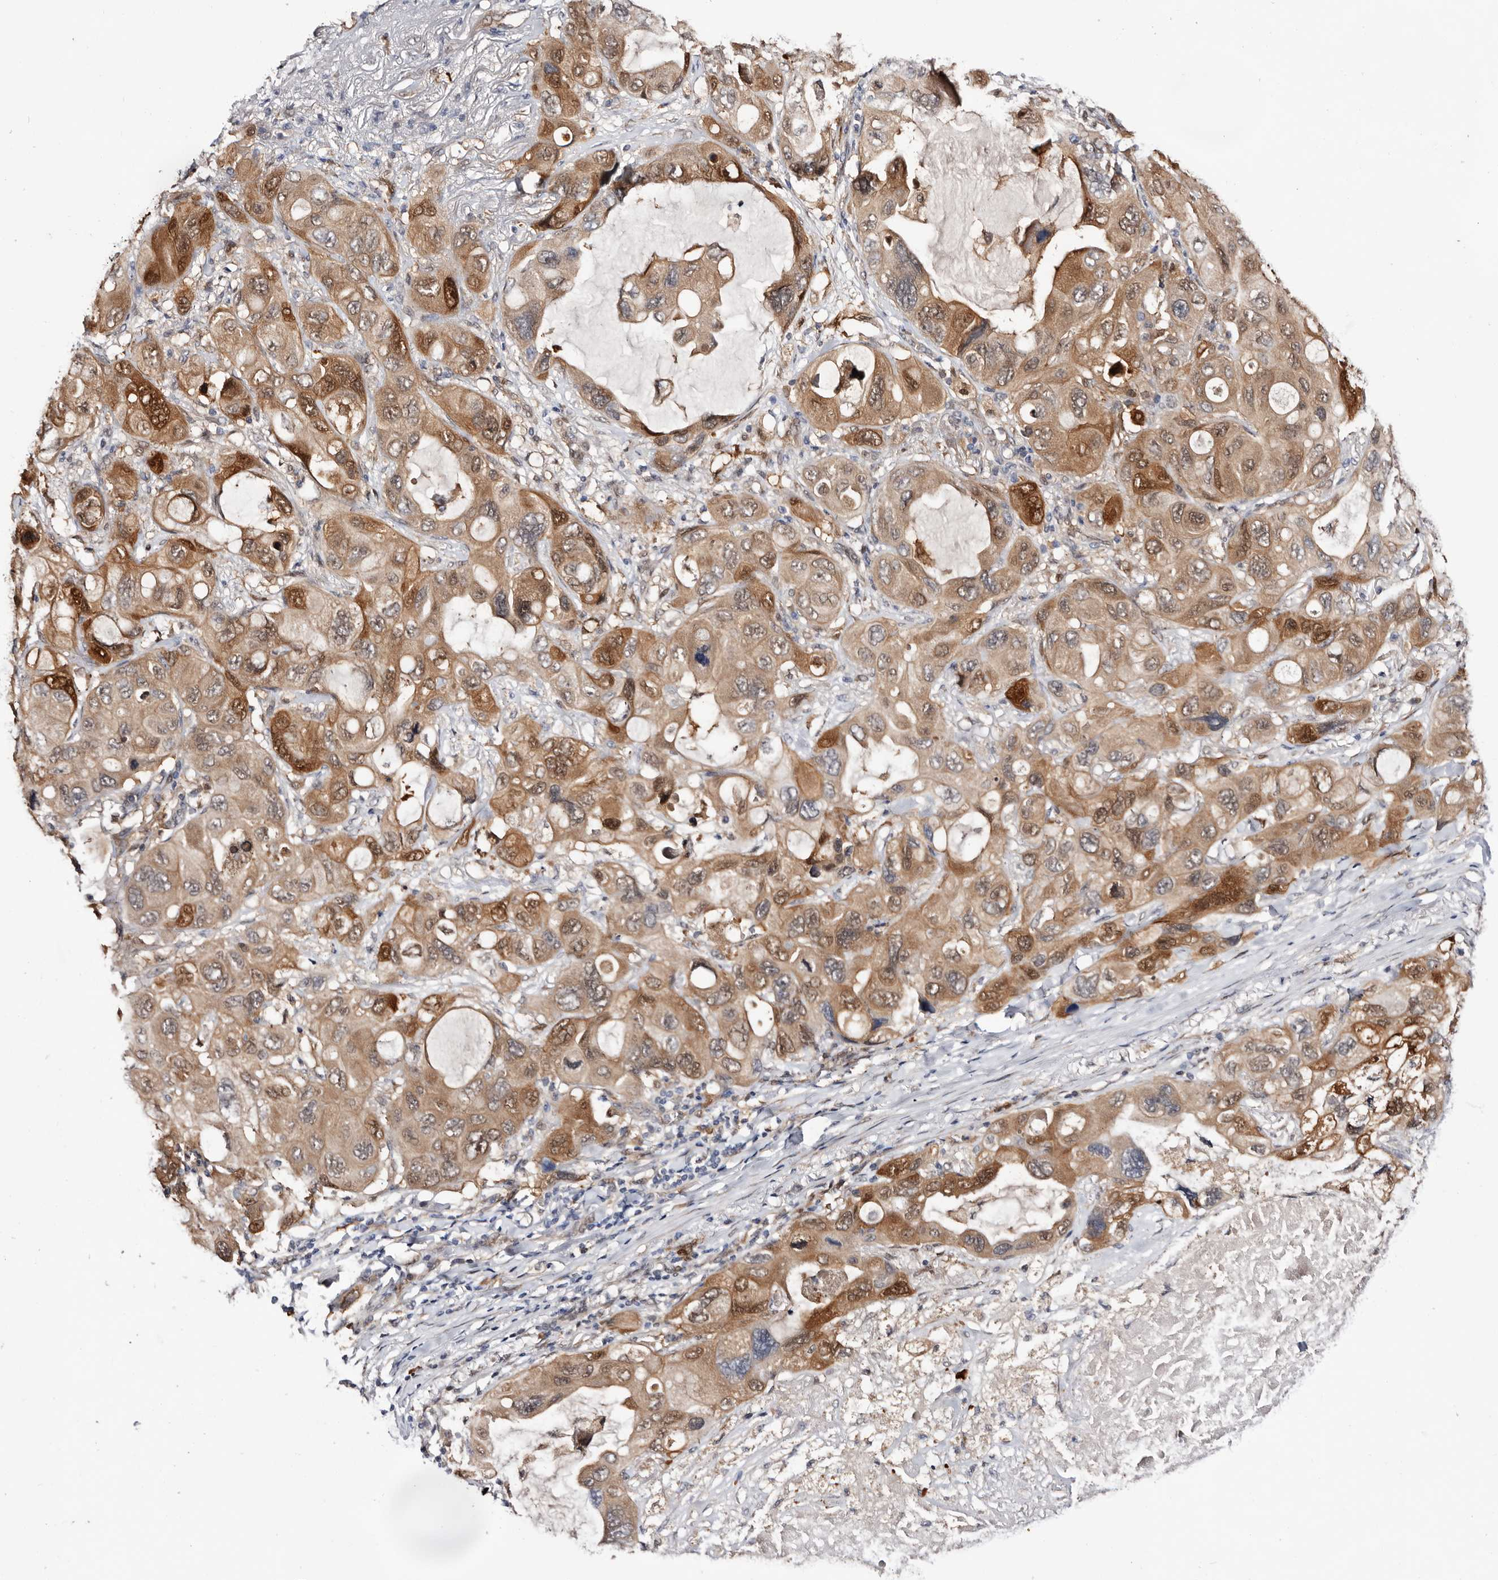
{"staining": {"intensity": "moderate", "quantity": ">75%", "location": "cytoplasmic/membranous,nuclear"}, "tissue": "lung cancer", "cell_type": "Tumor cells", "image_type": "cancer", "snomed": [{"axis": "morphology", "description": "Squamous cell carcinoma, NOS"}, {"axis": "topography", "description": "Lung"}], "caption": "Moderate cytoplasmic/membranous and nuclear protein positivity is identified in about >75% of tumor cells in squamous cell carcinoma (lung). (DAB (3,3'-diaminobenzidine) = brown stain, brightfield microscopy at high magnification).", "gene": "TP53I3", "patient": {"sex": "female", "age": 73}}